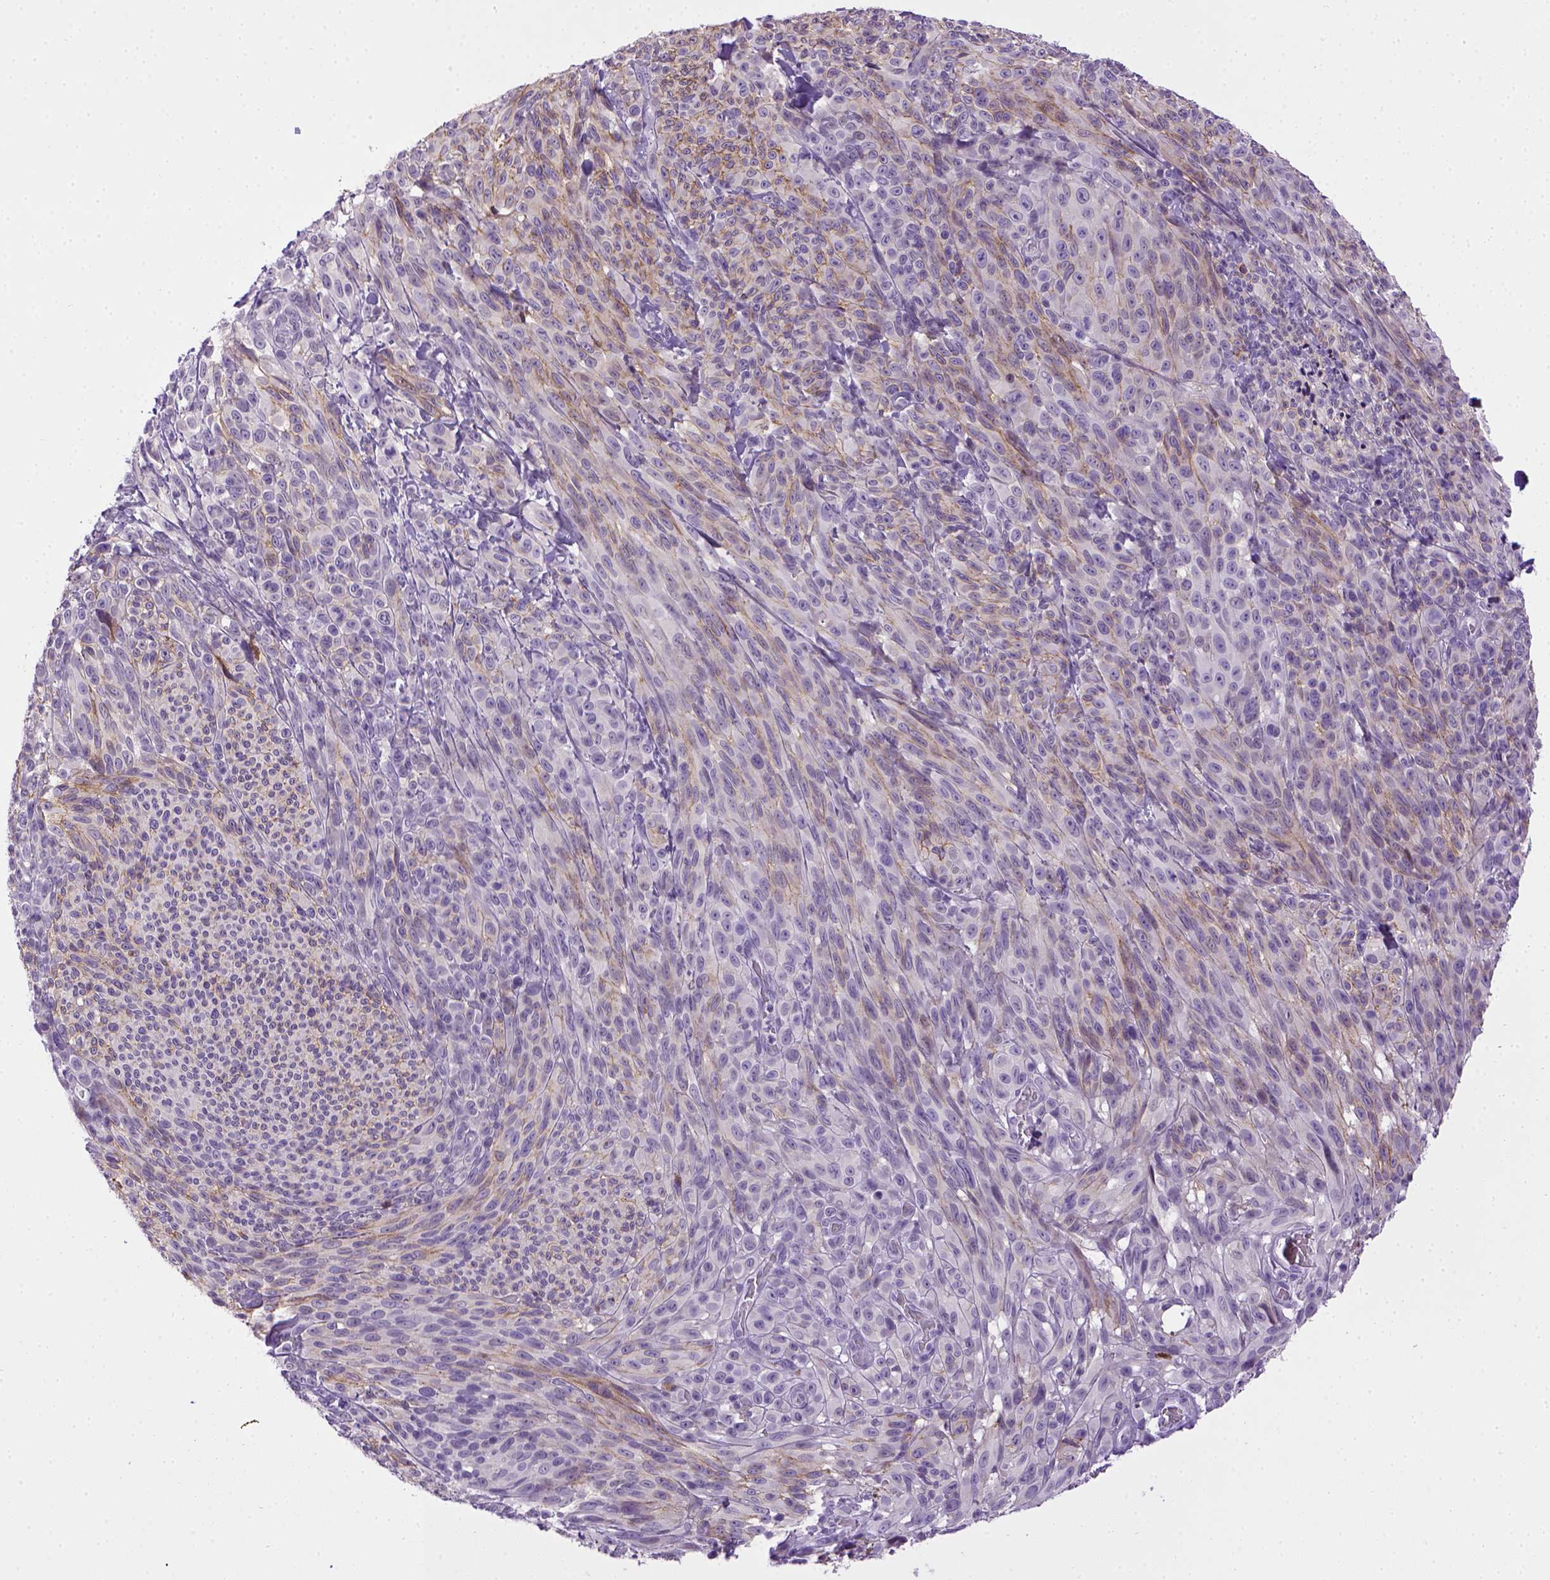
{"staining": {"intensity": "weak", "quantity": "<25%", "location": "cytoplasmic/membranous"}, "tissue": "melanoma", "cell_type": "Tumor cells", "image_type": "cancer", "snomed": [{"axis": "morphology", "description": "Malignant melanoma, NOS"}, {"axis": "topography", "description": "Skin"}], "caption": "There is no significant positivity in tumor cells of melanoma.", "gene": "CDH1", "patient": {"sex": "male", "age": 83}}